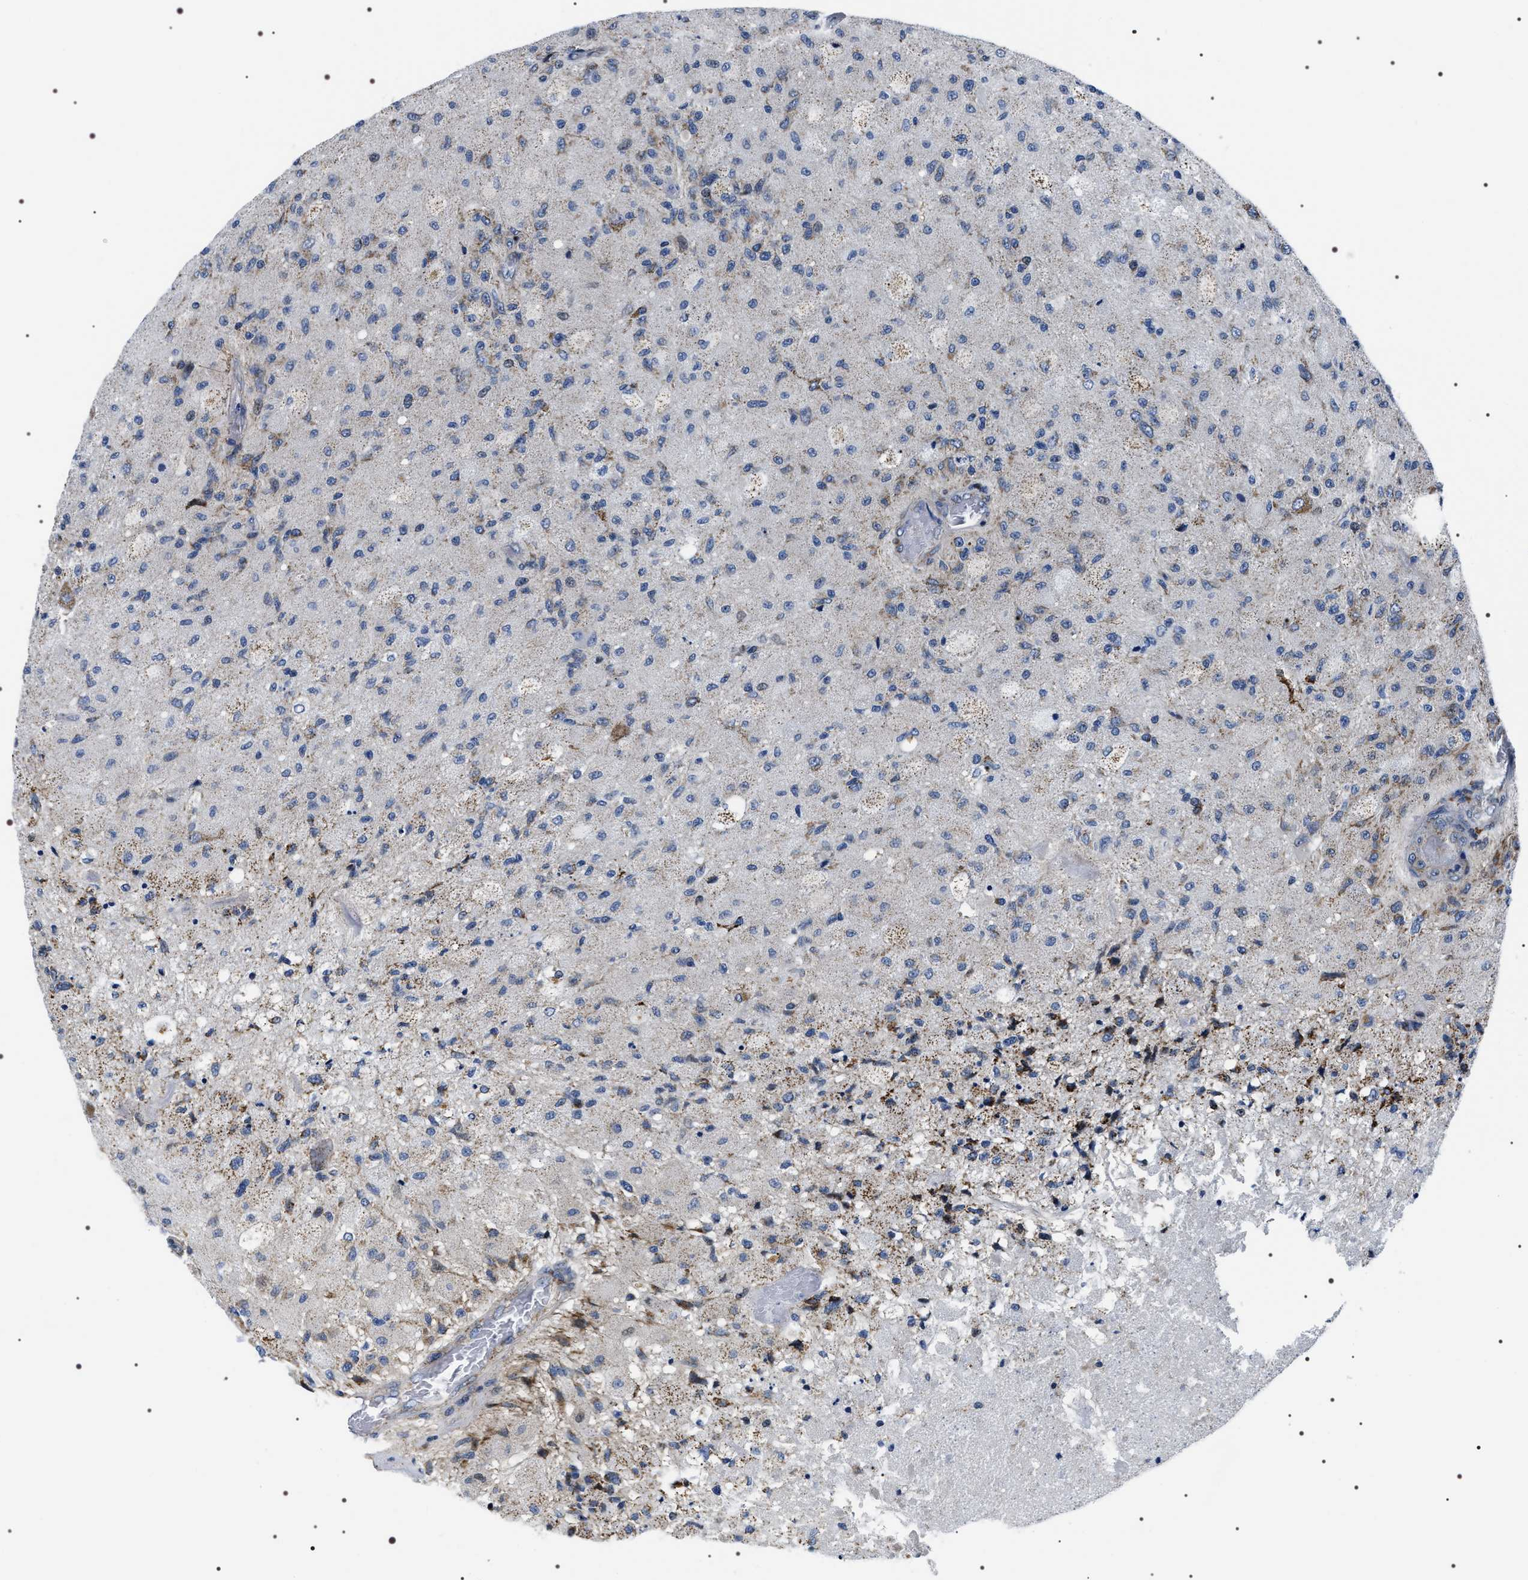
{"staining": {"intensity": "negative", "quantity": "none", "location": "none"}, "tissue": "glioma", "cell_type": "Tumor cells", "image_type": "cancer", "snomed": [{"axis": "morphology", "description": "Normal tissue, NOS"}, {"axis": "morphology", "description": "Glioma, malignant, High grade"}, {"axis": "topography", "description": "Cerebral cortex"}], "caption": "Histopathology image shows no protein expression in tumor cells of malignant glioma (high-grade) tissue.", "gene": "NTMT1", "patient": {"sex": "male", "age": 77}}